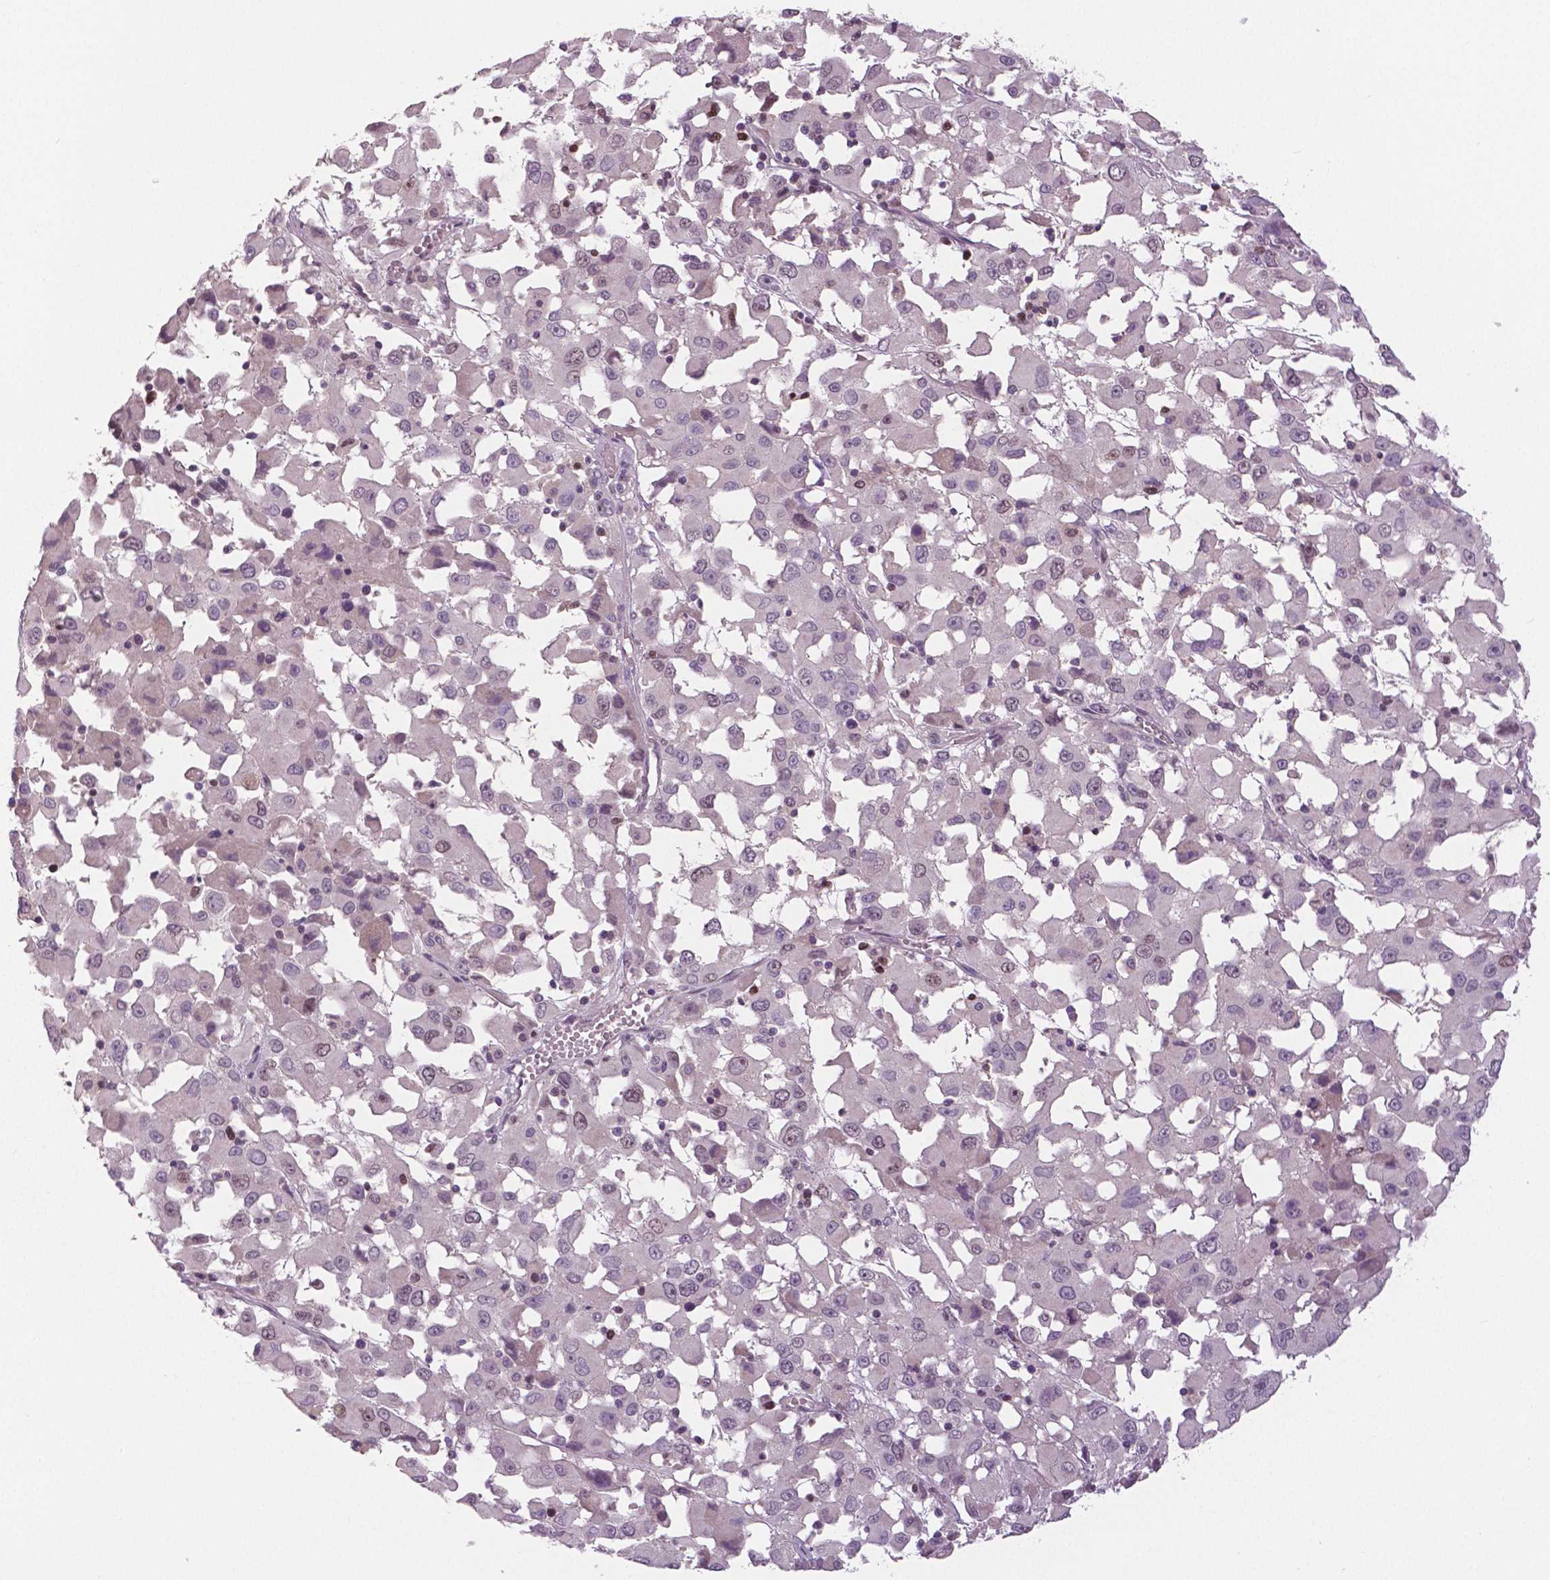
{"staining": {"intensity": "weak", "quantity": "<25%", "location": "nuclear"}, "tissue": "melanoma", "cell_type": "Tumor cells", "image_type": "cancer", "snomed": [{"axis": "morphology", "description": "Malignant melanoma, Metastatic site"}, {"axis": "topography", "description": "Soft tissue"}], "caption": "Immunohistochemistry (IHC) histopathology image of malignant melanoma (metastatic site) stained for a protein (brown), which demonstrates no staining in tumor cells. (DAB immunohistochemistry visualized using brightfield microscopy, high magnification).", "gene": "MKI67", "patient": {"sex": "male", "age": 50}}